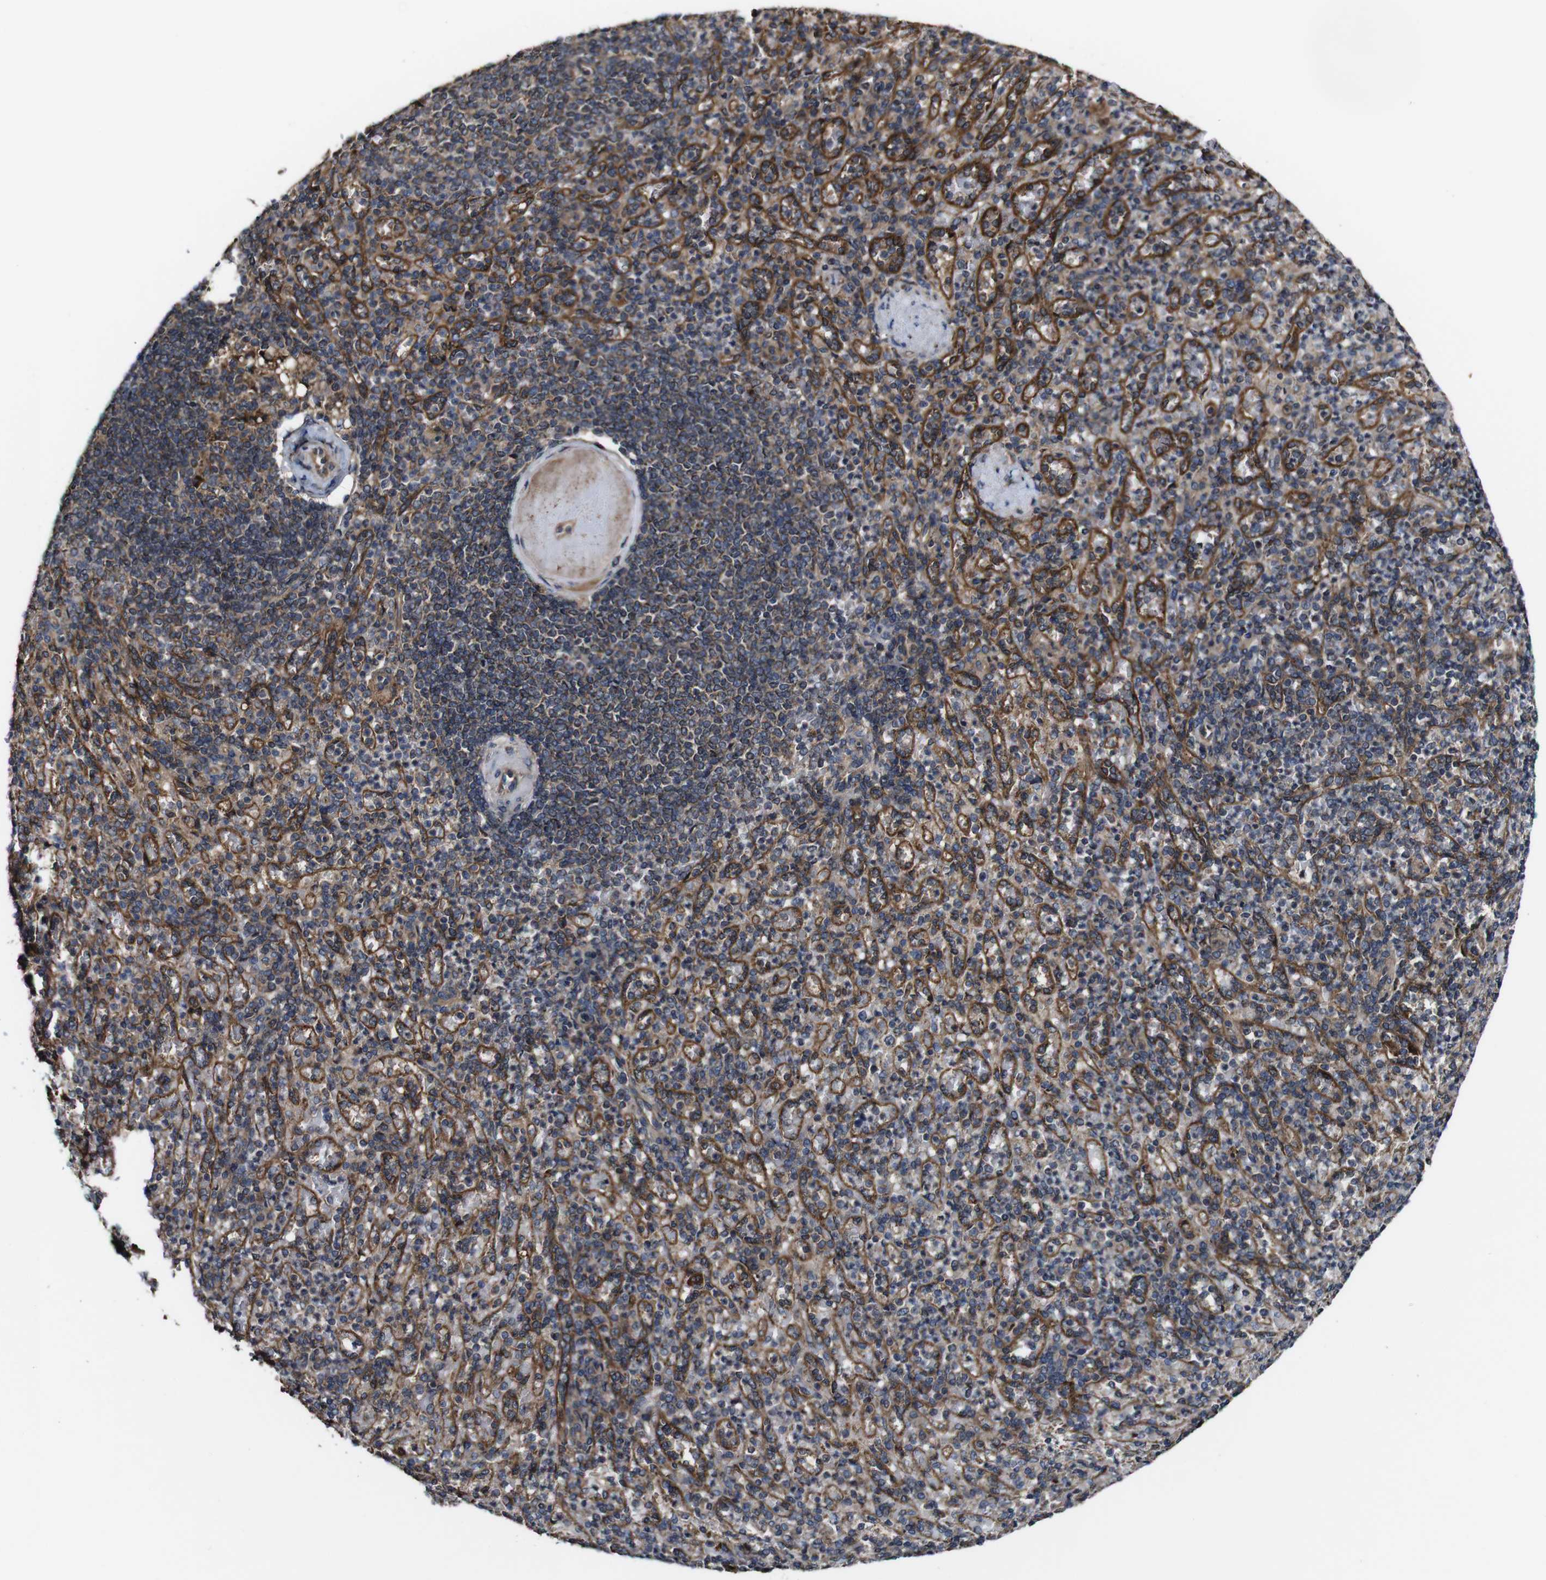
{"staining": {"intensity": "moderate", "quantity": "25%-75%", "location": "cytoplasmic/membranous"}, "tissue": "spleen", "cell_type": "Cells in red pulp", "image_type": "normal", "snomed": [{"axis": "morphology", "description": "Normal tissue, NOS"}, {"axis": "topography", "description": "Spleen"}], "caption": "Immunohistochemistry (IHC) staining of benign spleen, which demonstrates medium levels of moderate cytoplasmic/membranous staining in about 25%-75% of cells in red pulp indicating moderate cytoplasmic/membranous protein expression. The staining was performed using DAB (brown) for protein detection and nuclei were counterstained in hematoxylin (blue).", "gene": "BTN3A3", "patient": {"sex": "female", "age": 74}}